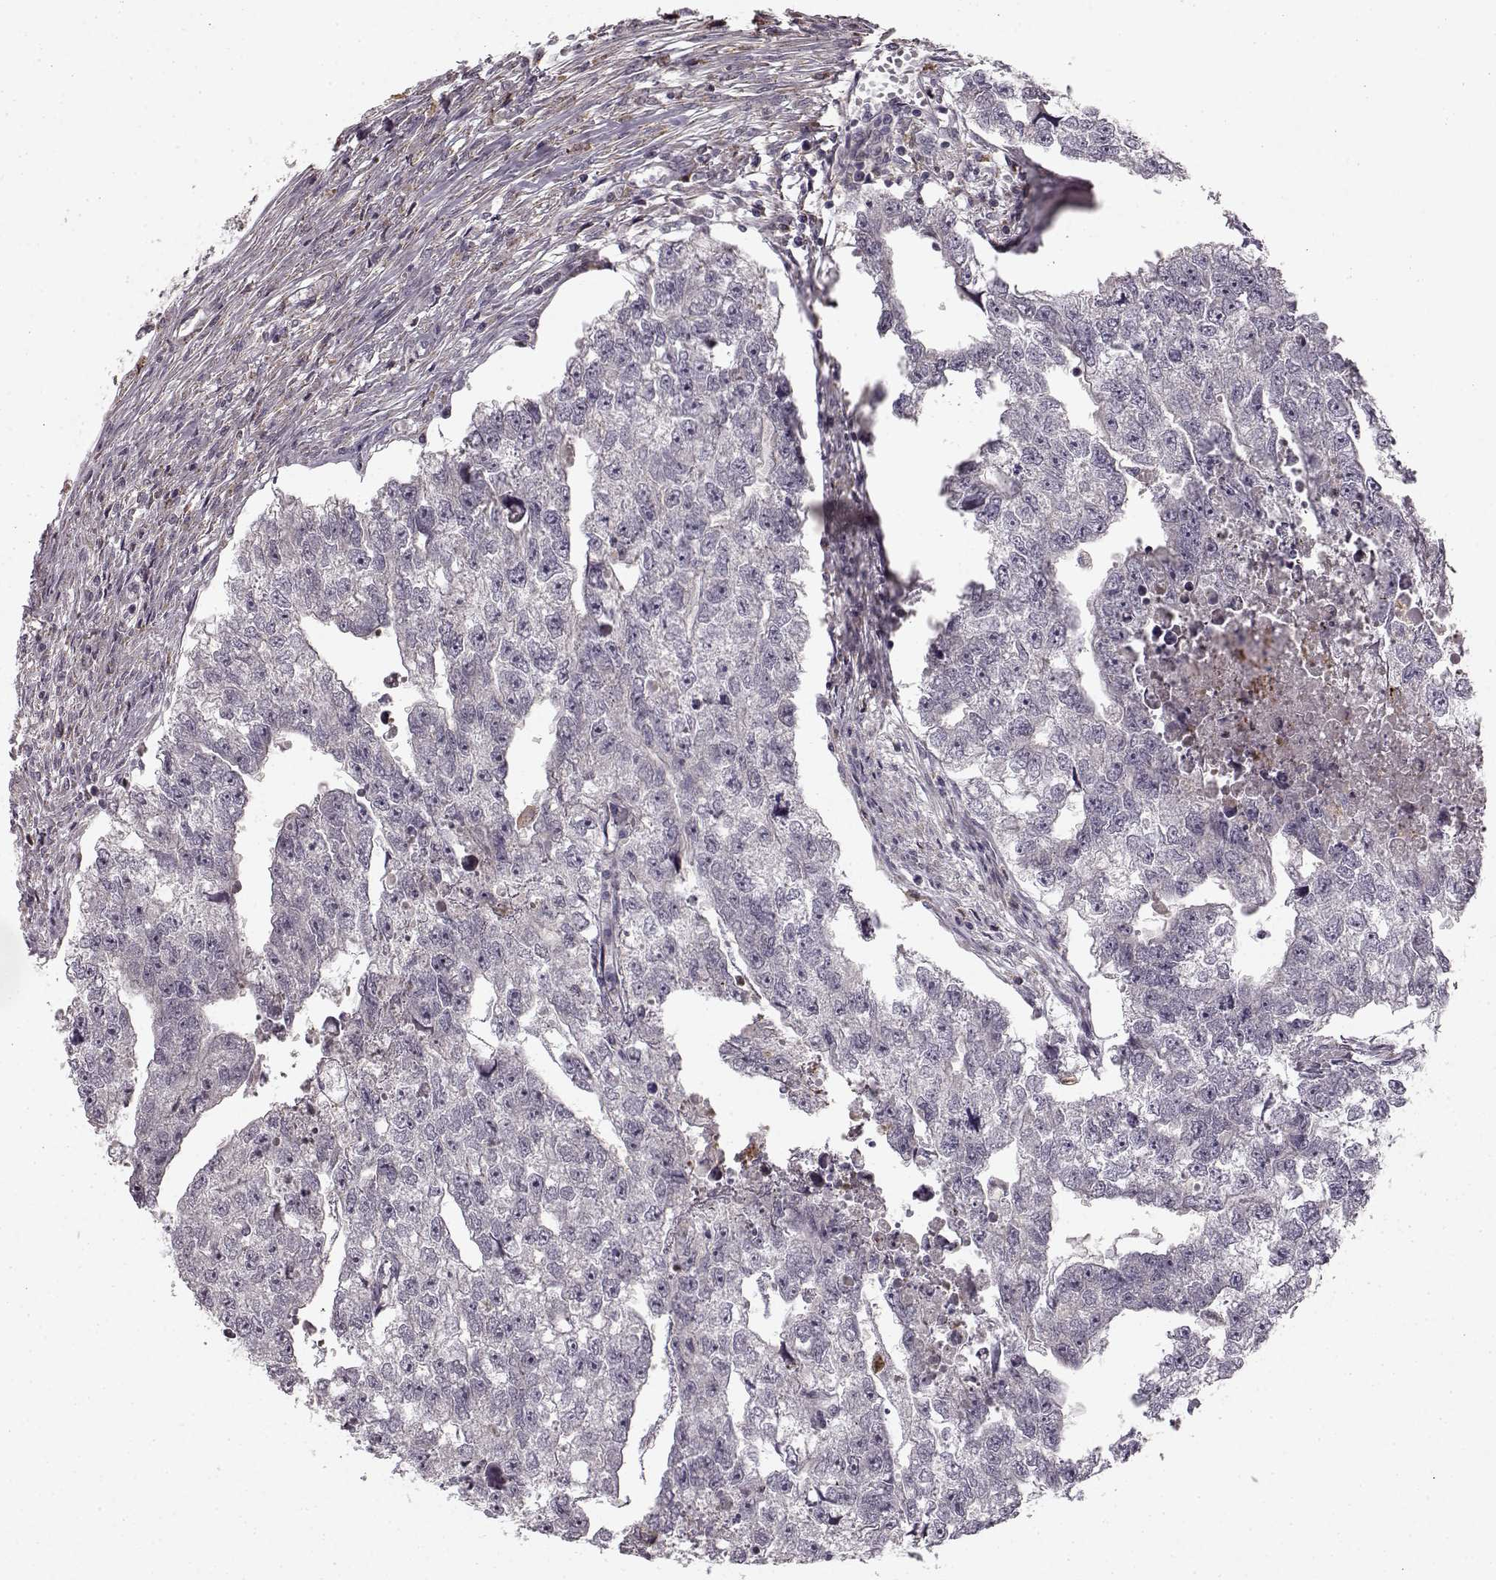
{"staining": {"intensity": "negative", "quantity": "none", "location": "none"}, "tissue": "testis cancer", "cell_type": "Tumor cells", "image_type": "cancer", "snomed": [{"axis": "morphology", "description": "Carcinoma, Embryonal, NOS"}, {"axis": "morphology", "description": "Teratoma, malignant, NOS"}, {"axis": "topography", "description": "Testis"}], "caption": "The image displays no staining of tumor cells in testis teratoma (malignant).", "gene": "HMMR", "patient": {"sex": "male", "age": 44}}